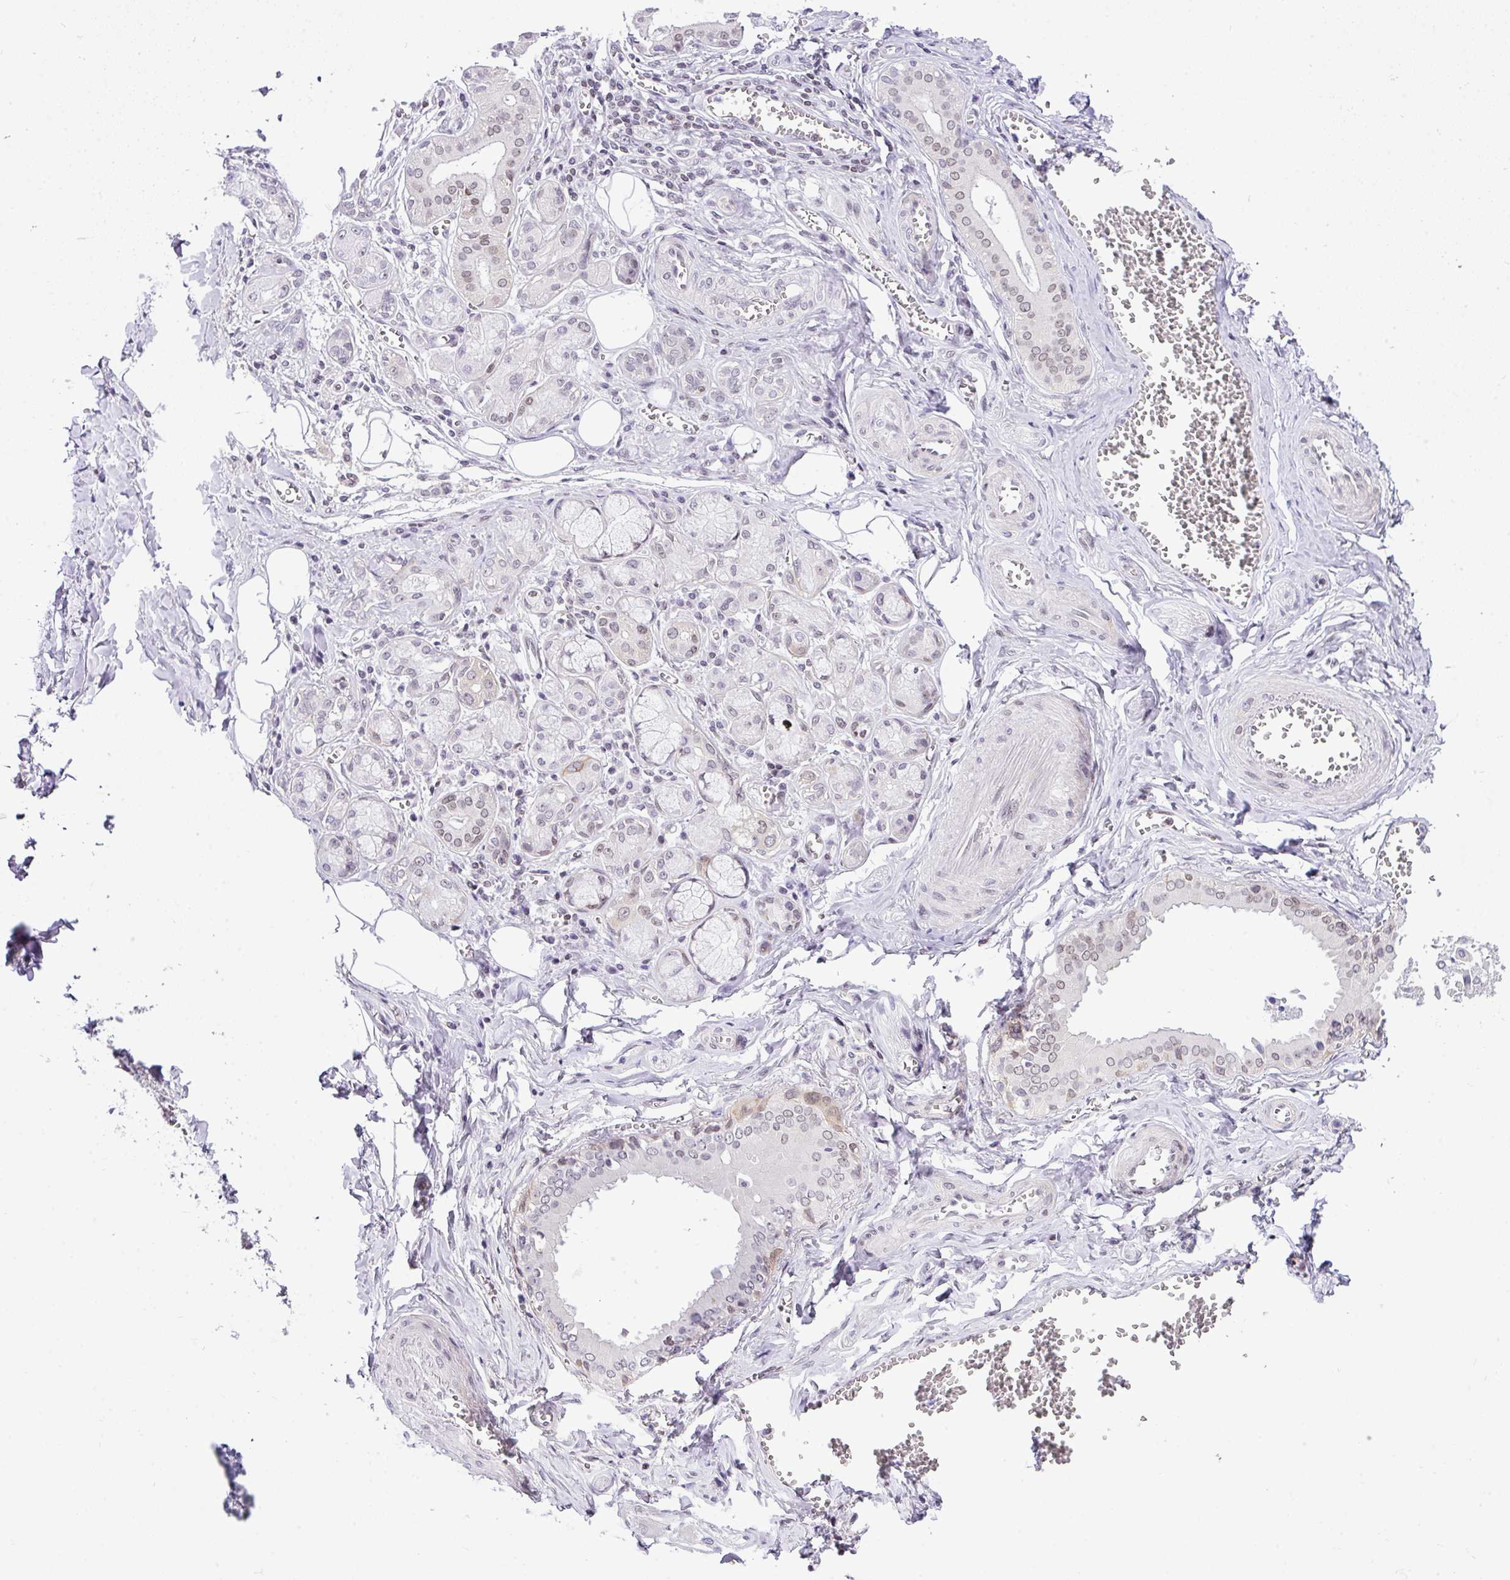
{"staining": {"intensity": "weak", "quantity": "25%-75%", "location": "nuclear"}, "tissue": "salivary gland", "cell_type": "Glandular cells", "image_type": "normal", "snomed": [{"axis": "morphology", "description": "Normal tissue, NOS"}, {"axis": "topography", "description": "Salivary gland"}], "caption": "Salivary gland stained for a protein (brown) demonstrates weak nuclear positive expression in about 25%-75% of glandular cells.", "gene": "CCDC137", "patient": {"sex": "male", "age": 74}}